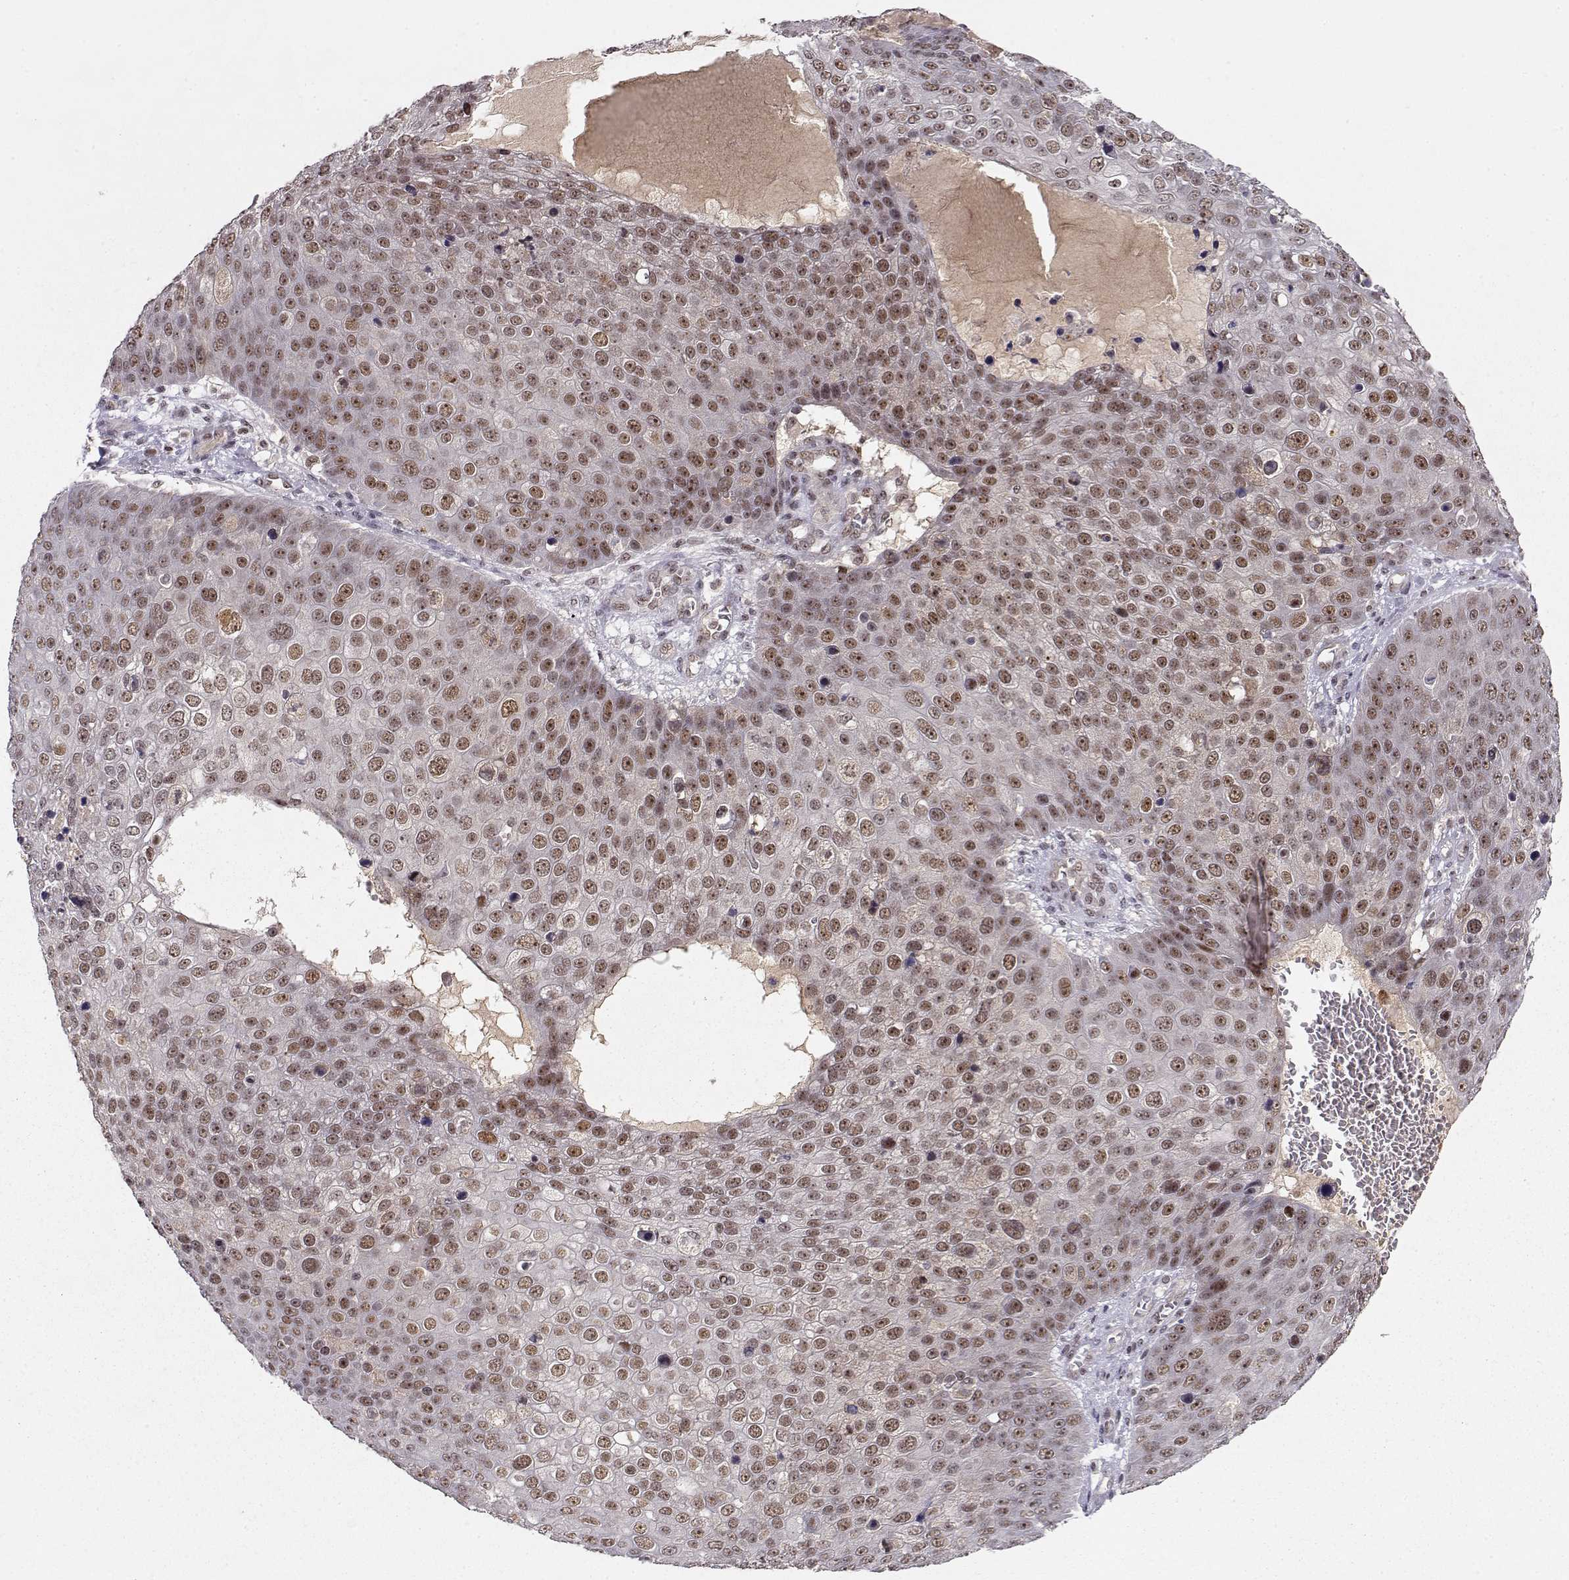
{"staining": {"intensity": "moderate", "quantity": "25%-75%", "location": "nuclear"}, "tissue": "skin cancer", "cell_type": "Tumor cells", "image_type": "cancer", "snomed": [{"axis": "morphology", "description": "Squamous cell carcinoma, NOS"}, {"axis": "topography", "description": "Skin"}], "caption": "A medium amount of moderate nuclear positivity is identified in approximately 25%-75% of tumor cells in squamous cell carcinoma (skin) tissue. Nuclei are stained in blue.", "gene": "CSNK2A1", "patient": {"sex": "male", "age": 71}}